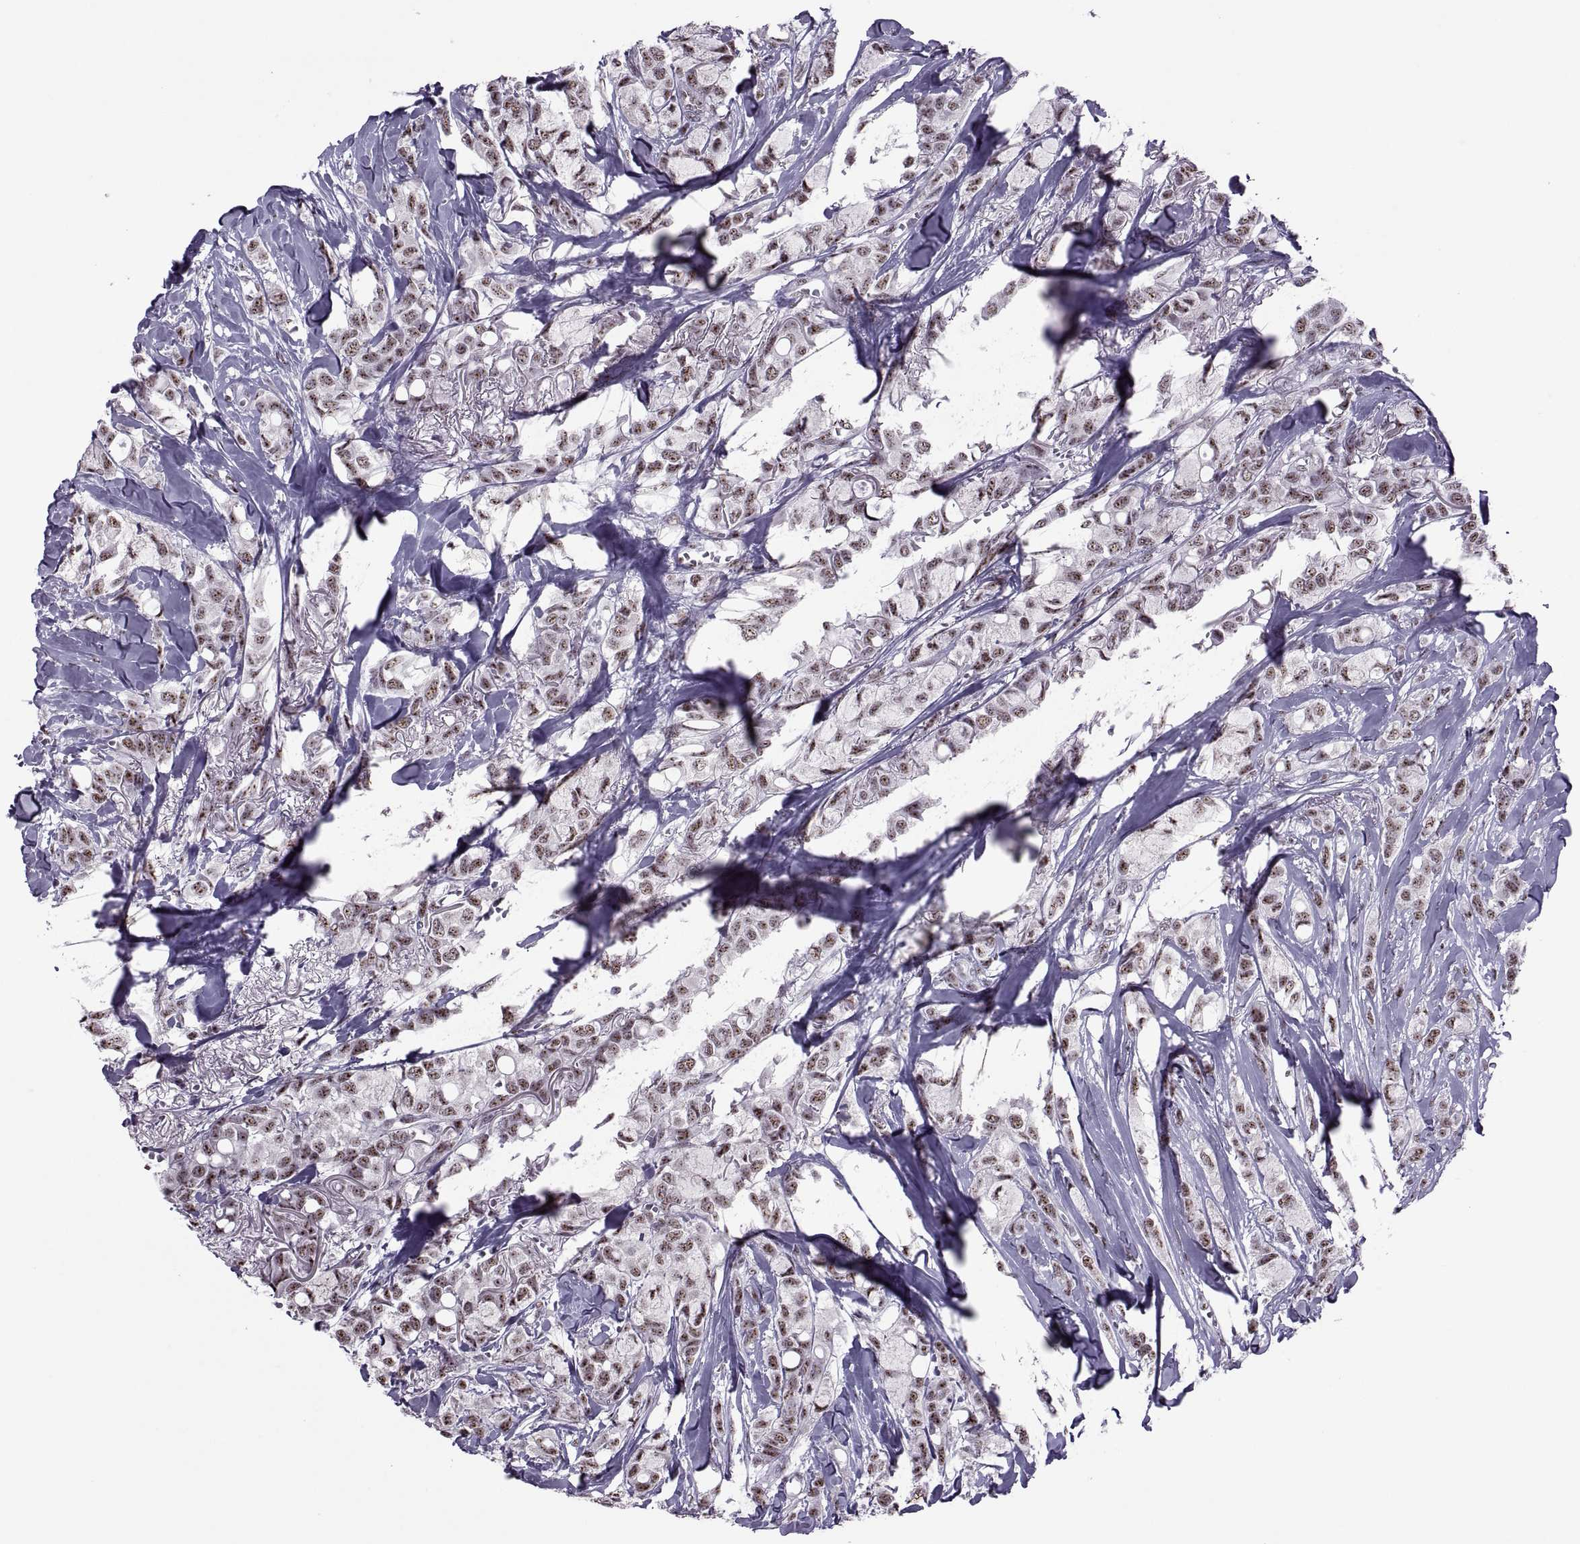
{"staining": {"intensity": "weak", "quantity": ">75%", "location": "nuclear"}, "tissue": "breast cancer", "cell_type": "Tumor cells", "image_type": "cancer", "snomed": [{"axis": "morphology", "description": "Duct carcinoma"}, {"axis": "topography", "description": "Breast"}], "caption": "IHC (DAB) staining of human breast cancer (invasive ductal carcinoma) exhibits weak nuclear protein expression in approximately >75% of tumor cells.", "gene": "MAGEA4", "patient": {"sex": "female", "age": 85}}